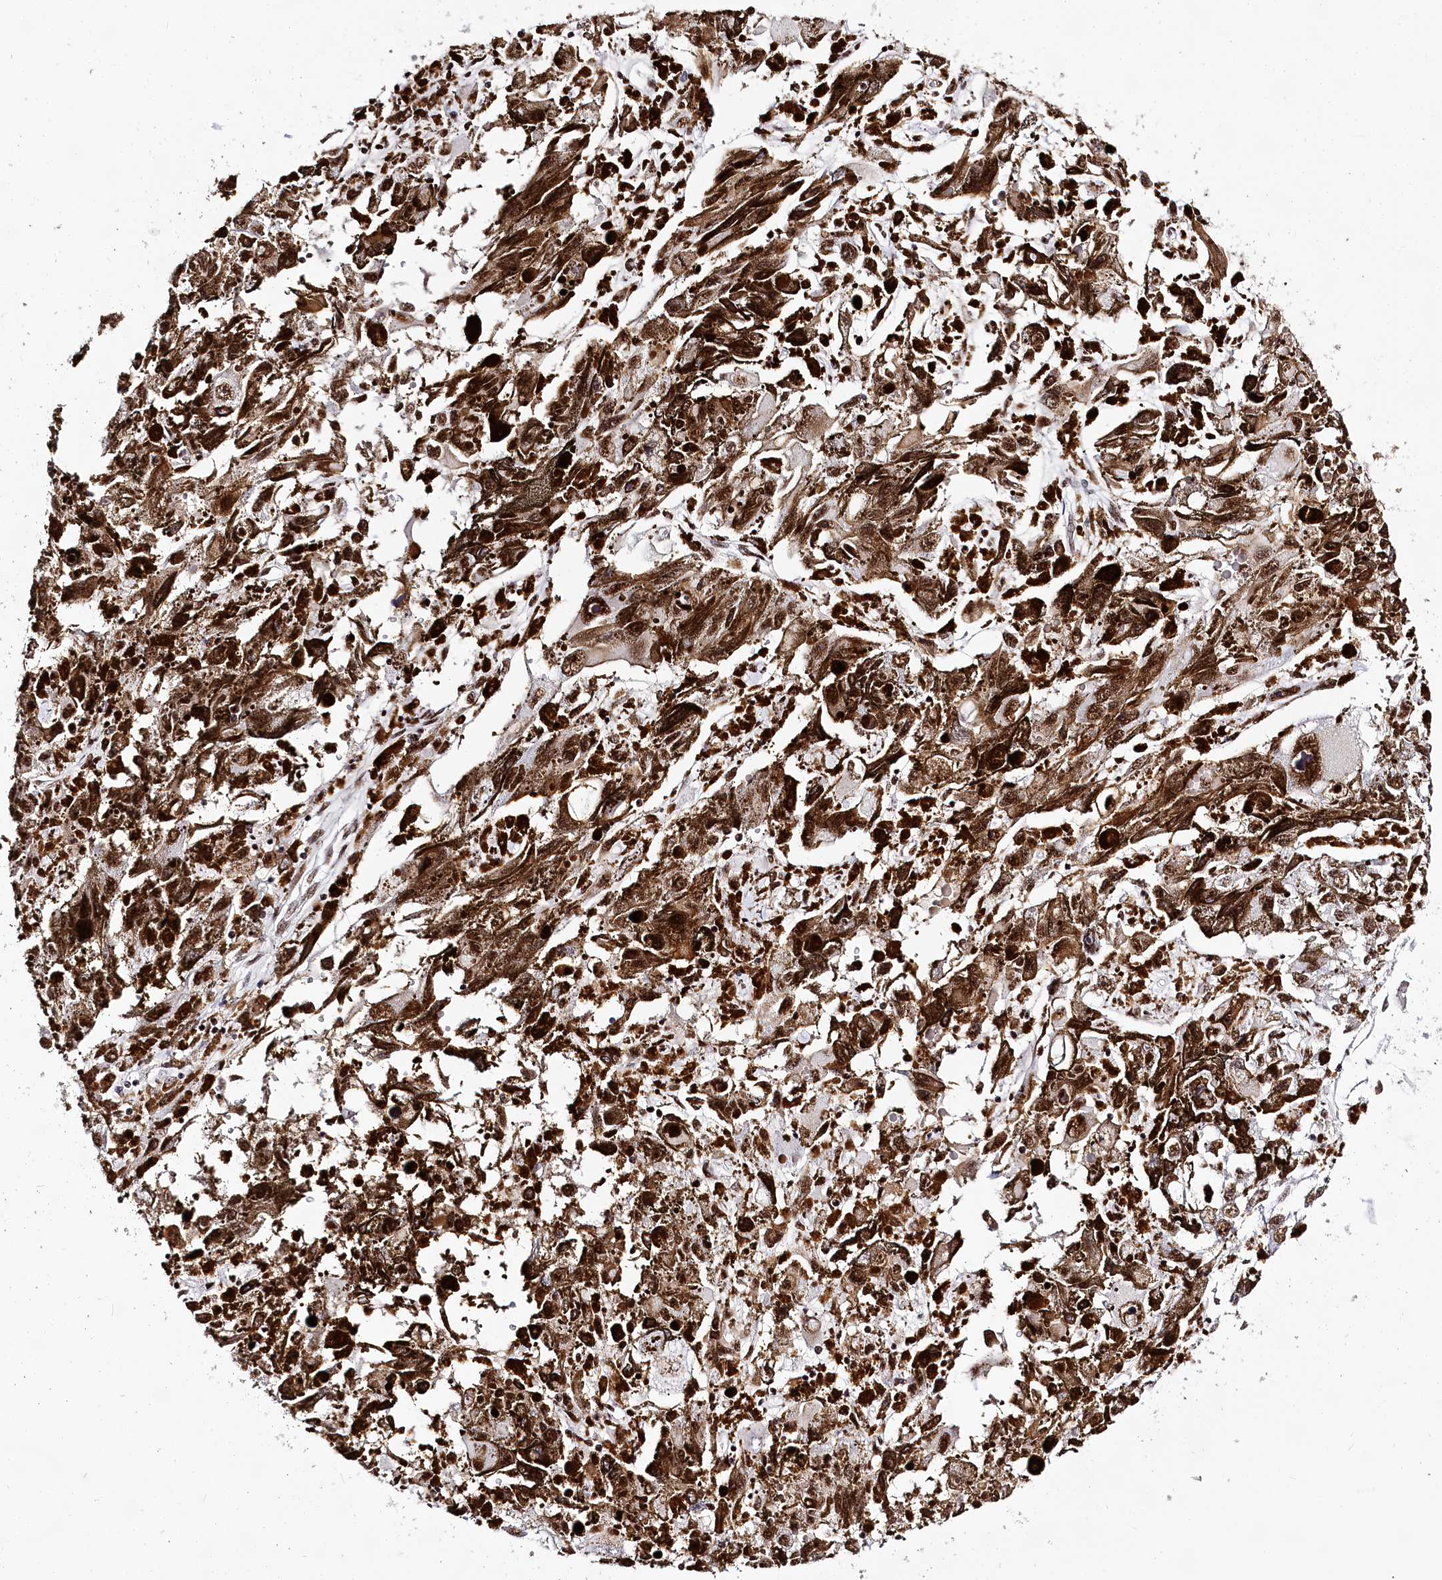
{"staining": {"intensity": "moderate", "quantity": ">75%", "location": "cytoplasmic/membranous,nuclear"}, "tissue": "melanoma", "cell_type": "Tumor cells", "image_type": "cancer", "snomed": [{"axis": "morphology", "description": "Malignant melanoma, NOS"}, {"axis": "topography", "description": "Skin"}], "caption": "The histopathology image exhibits a brown stain indicating the presence of a protein in the cytoplasmic/membranous and nuclear of tumor cells in melanoma.", "gene": "BARD1", "patient": {"sex": "female", "age": 104}}